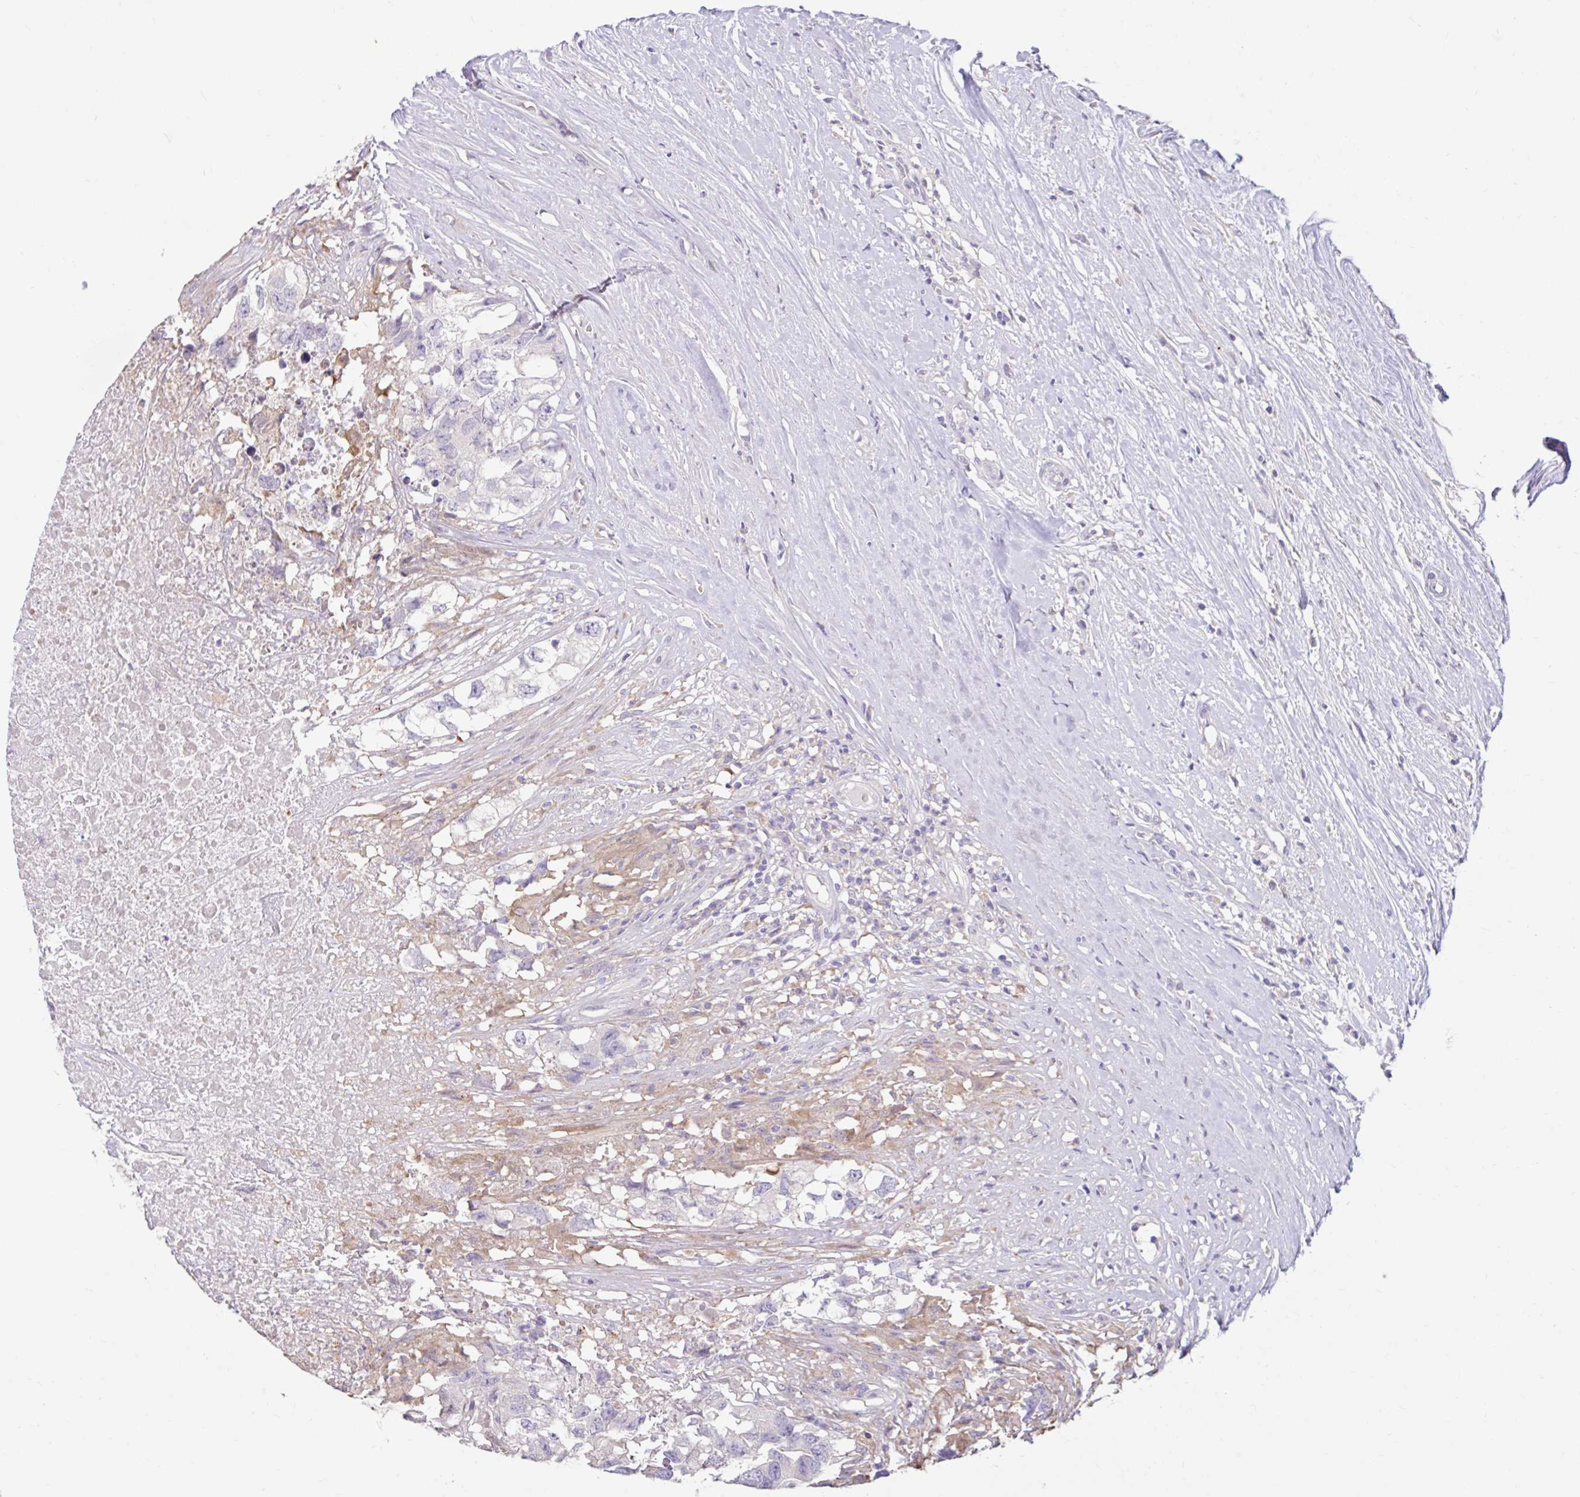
{"staining": {"intensity": "negative", "quantity": "none", "location": "none"}, "tissue": "testis cancer", "cell_type": "Tumor cells", "image_type": "cancer", "snomed": [{"axis": "morphology", "description": "Carcinoma, Embryonal, NOS"}, {"axis": "topography", "description": "Testis"}], "caption": "This is an immunohistochemistry (IHC) micrograph of human testis cancer (embryonal carcinoma). There is no staining in tumor cells.", "gene": "ZNF33A", "patient": {"sex": "male", "age": 83}}